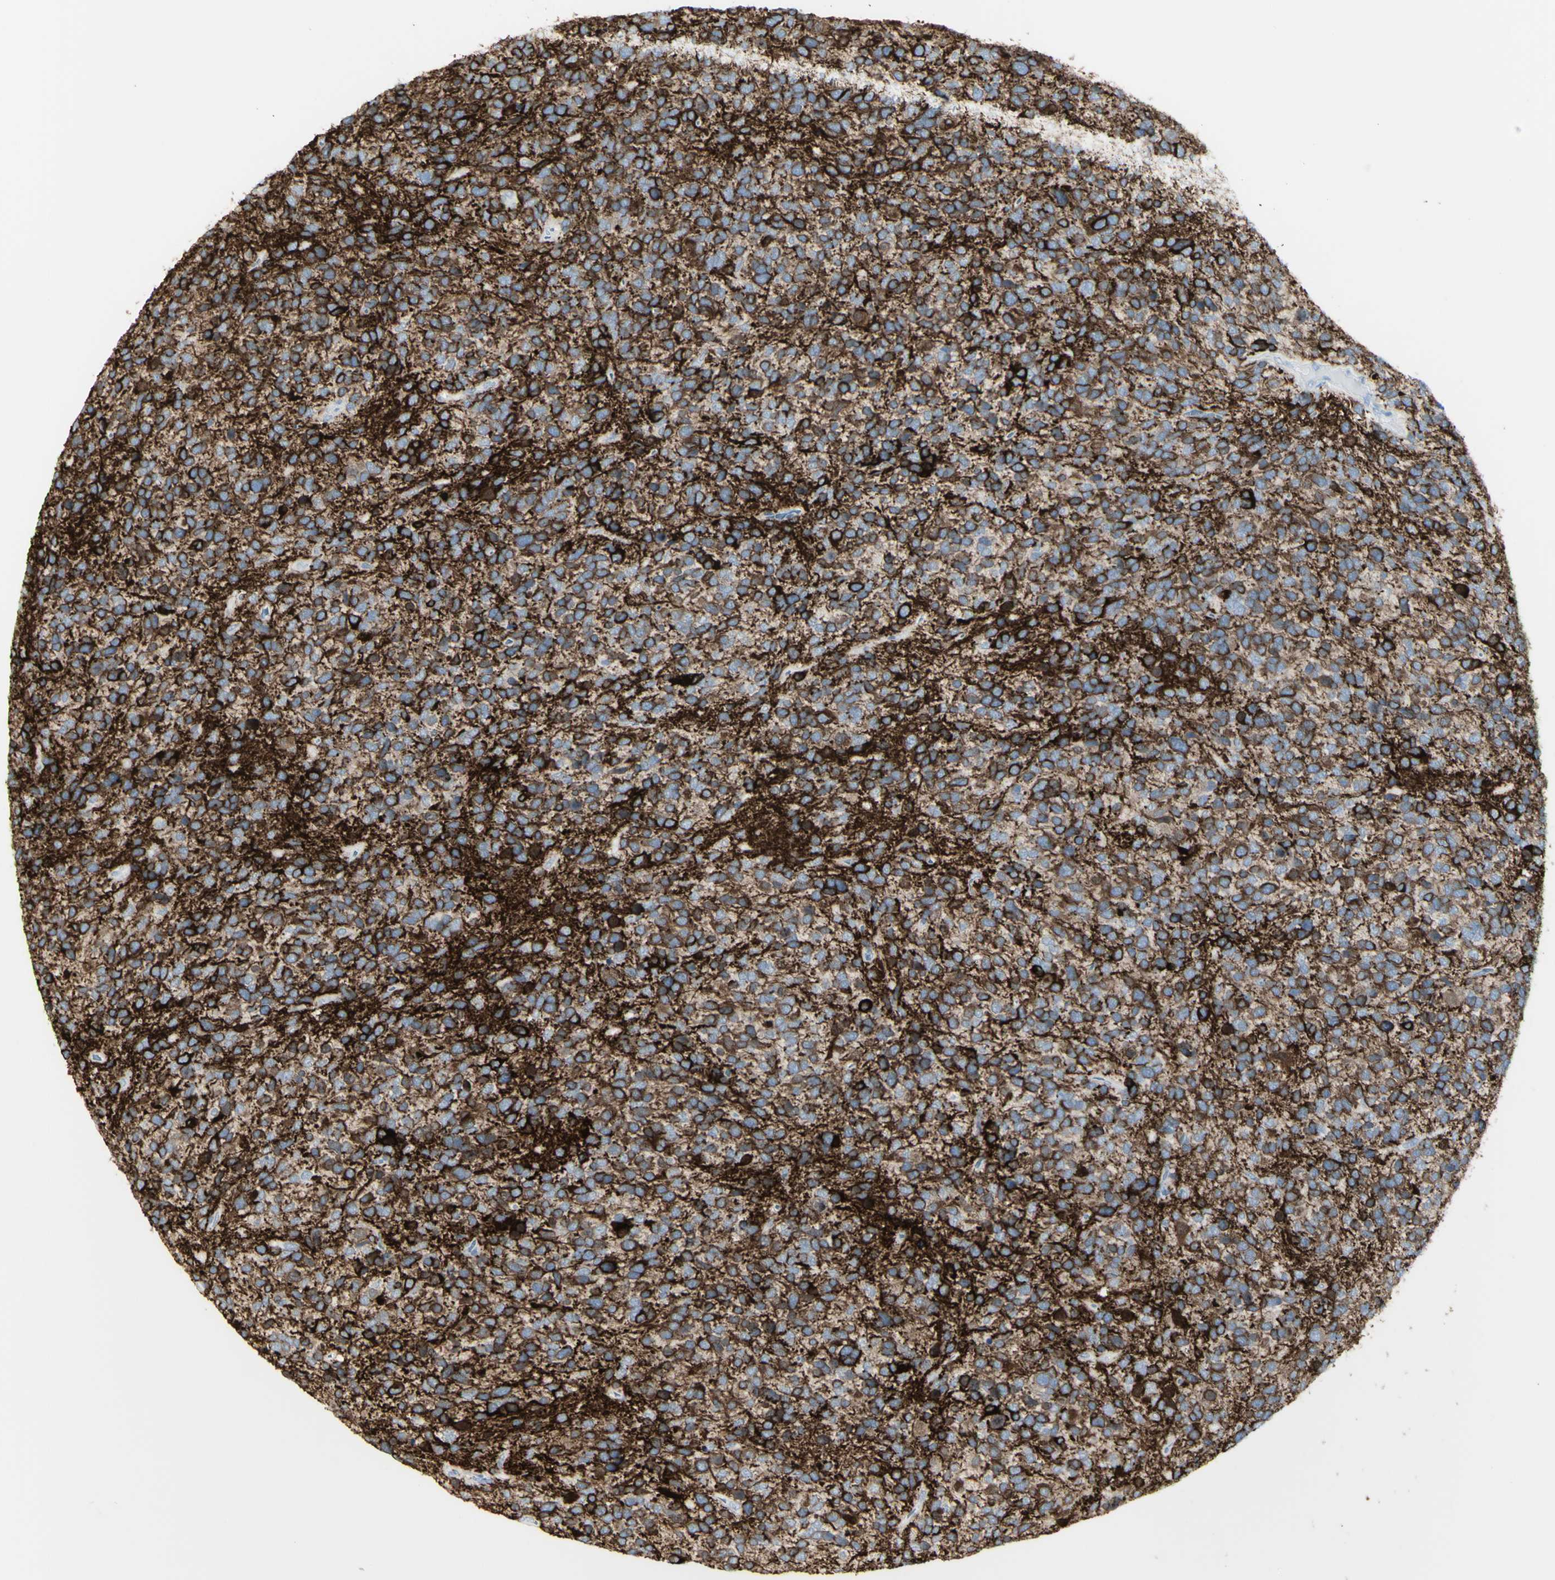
{"staining": {"intensity": "moderate", "quantity": "25%-75%", "location": "cytoplasmic/membranous"}, "tissue": "glioma", "cell_type": "Tumor cells", "image_type": "cancer", "snomed": [{"axis": "morphology", "description": "Glioma, malignant, High grade"}, {"axis": "topography", "description": "Brain"}], "caption": "Protein staining of high-grade glioma (malignant) tissue displays moderate cytoplasmic/membranous positivity in approximately 25%-75% of tumor cells.", "gene": "ENSG00000198211", "patient": {"sex": "female", "age": 58}}